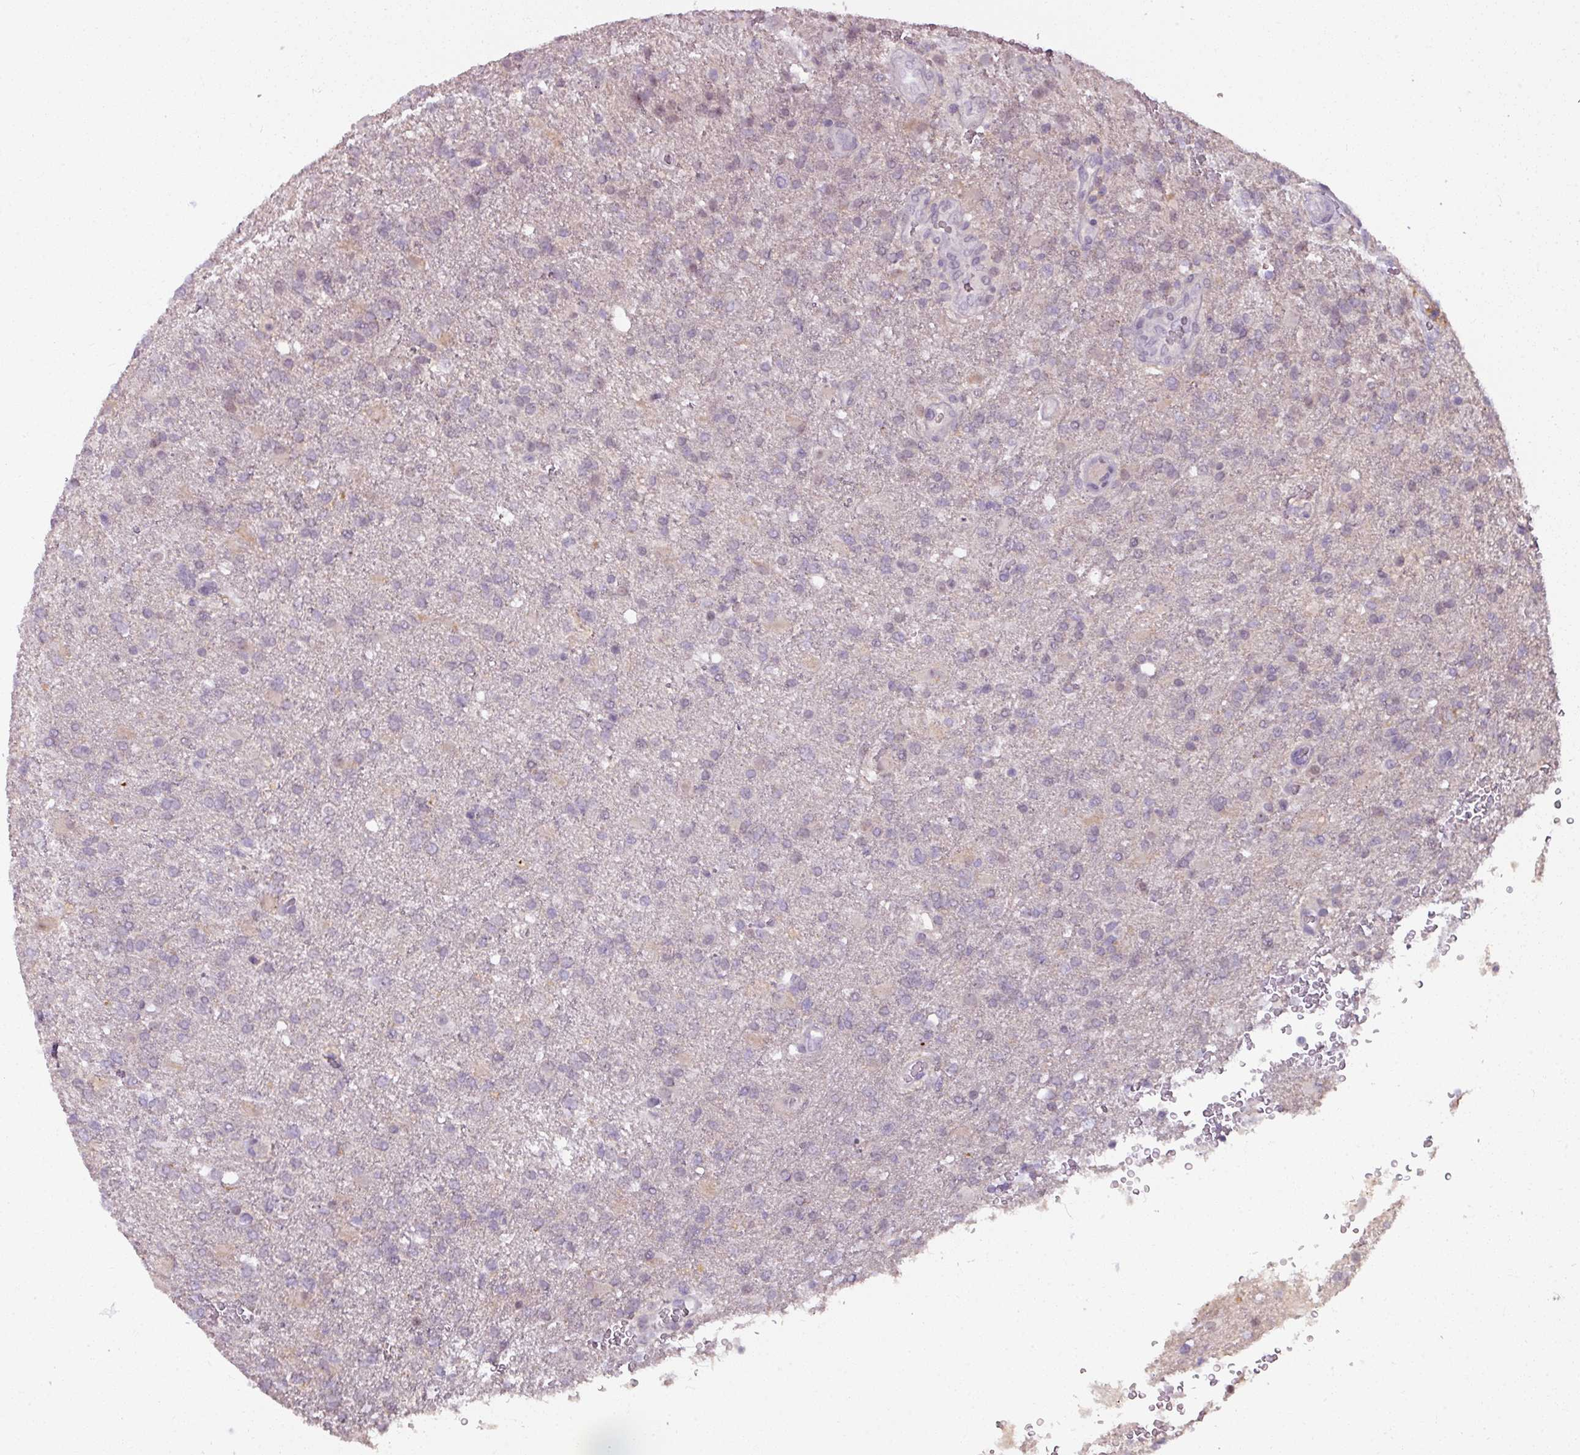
{"staining": {"intensity": "negative", "quantity": "none", "location": "none"}, "tissue": "glioma", "cell_type": "Tumor cells", "image_type": "cancer", "snomed": [{"axis": "morphology", "description": "Glioma, malignant, High grade"}, {"axis": "topography", "description": "Brain"}], "caption": "IHC of glioma displays no positivity in tumor cells.", "gene": "PNMA6A", "patient": {"sex": "female", "age": 74}}